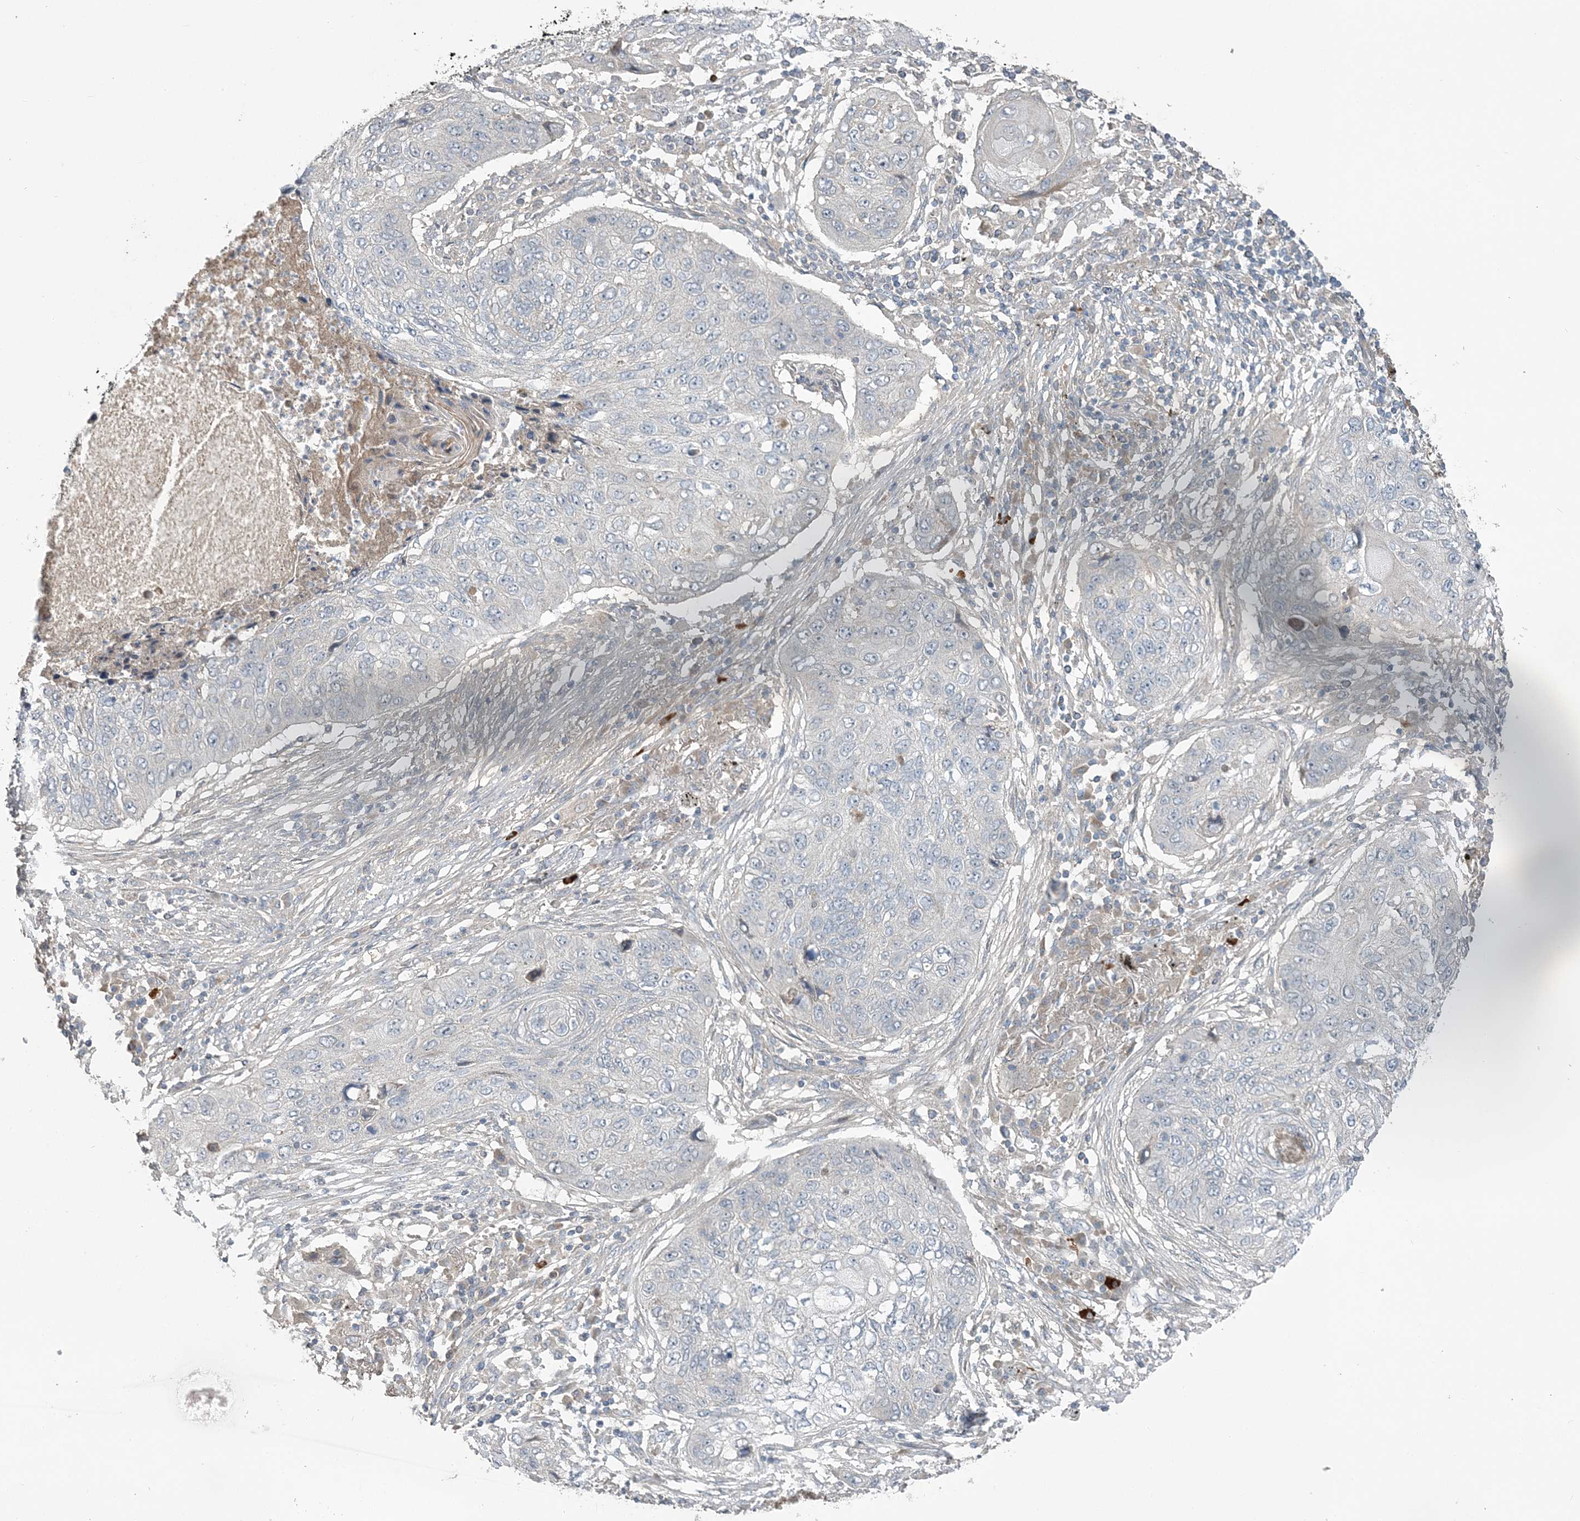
{"staining": {"intensity": "negative", "quantity": "none", "location": "none"}, "tissue": "lung cancer", "cell_type": "Tumor cells", "image_type": "cancer", "snomed": [{"axis": "morphology", "description": "Squamous cell carcinoma, NOS"}, {"axis": "topography", "description": "Lung"}], "caption": "A micrograph of lung cancer stained for a protein exhibits no brown staining in tumor cells. (DAB (3,3'-diaminobenzidine) immunohistochemistry (IHC) with hematoxylin counter stain).", "gene": "SLC4A10", "patient": {"sex": "female", "age": 63}}